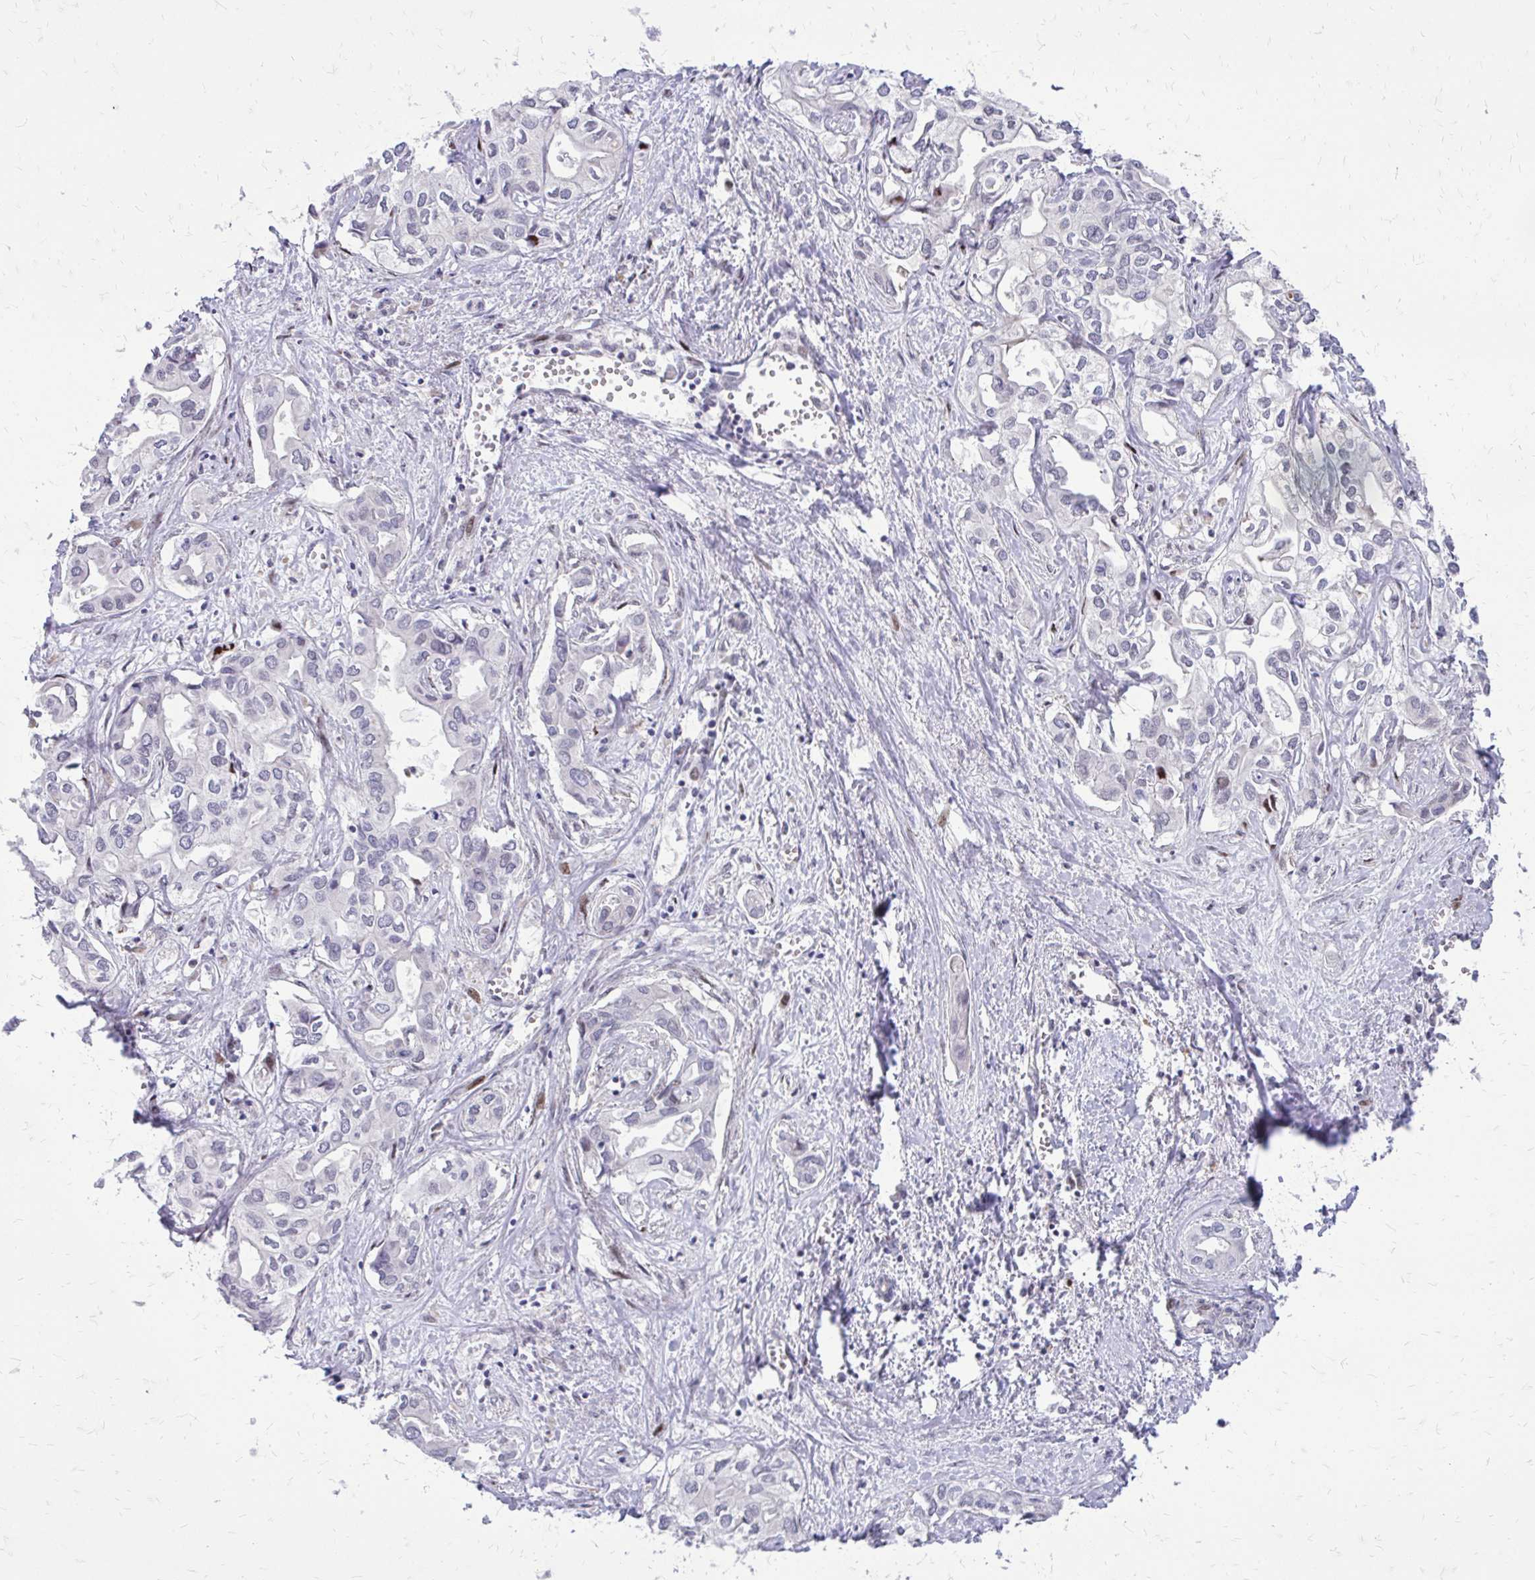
{"staining": {"intensity": "negative", "quantity": "none", "location": "none"}, "tissue": "liver cancer", "cell_type": "Tumor cells", "image_type": "cancer", "snomed": [{"axis": "morphology", "description": "Cholangiocarcinoma"}, {"axis": "topography", "description": "Liver"}], "caption": "This is a photomicrograph of immunohistochemistry (IHC) staining of cholangiocarcinoma (liver), which shows no expression in tumor cells.", "gene": "PPDPFL", "patient": {"sex": "female", "age": 64}}